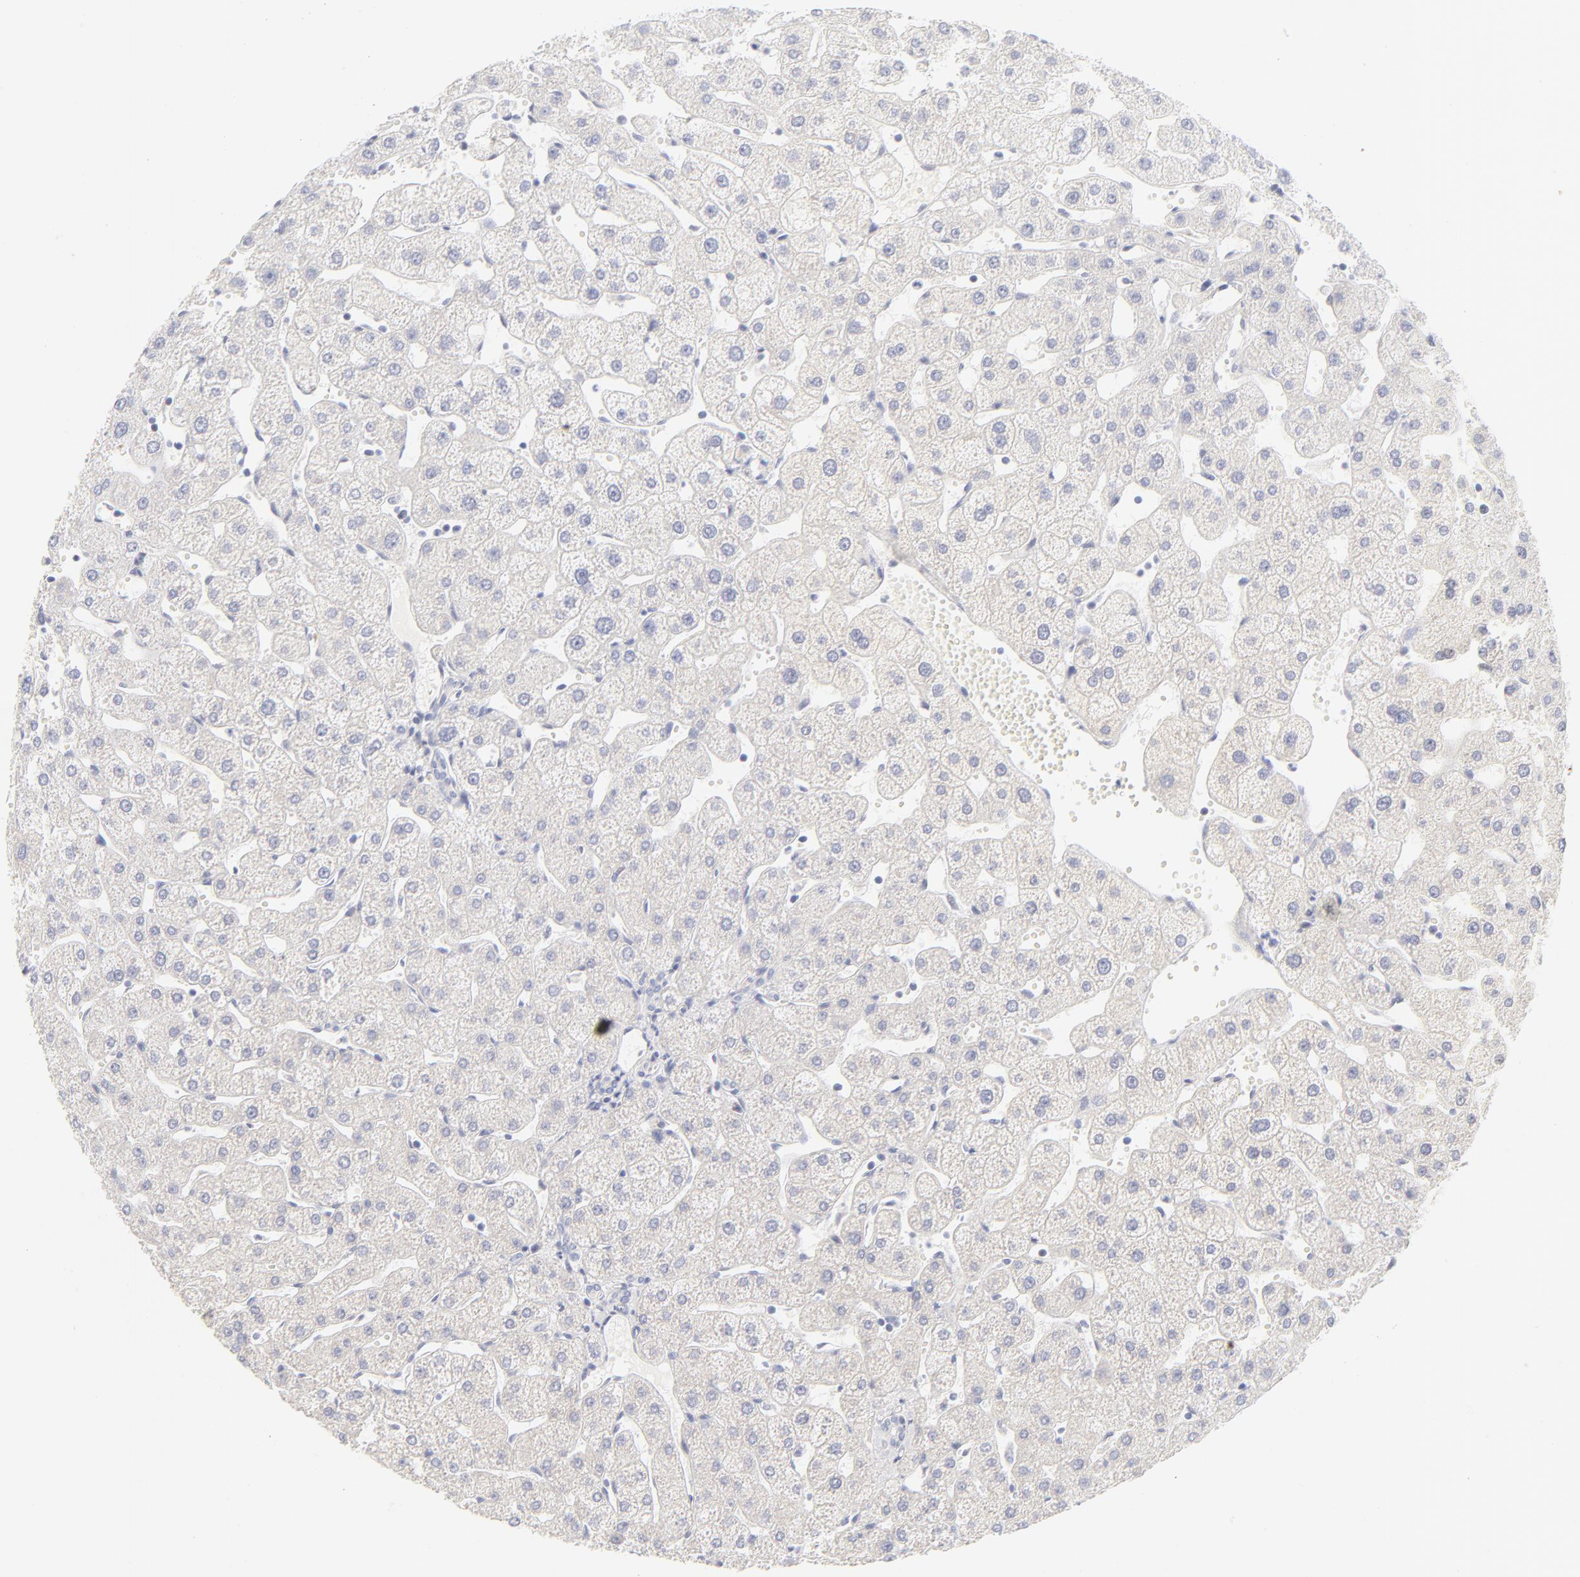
{"staining": {"intensity": "negative", "quantity": "none", "location": "none"}, "tissue": "liver", "cell_type": "Cholangiocytes", "image_type": "normal", "snomed": [{"axis": "morphology", "description": "Normal tissue, NOS"}, {"axis": "topography", "description": "Liver"}], "caption": "Cholangiocytes show no significant protein expression in unremarkable liver. (DAB immunohistochemistry with hematoxylin counter stain).", "gene": "NPNT", "patient": {"sex": "male", "age": 67}}